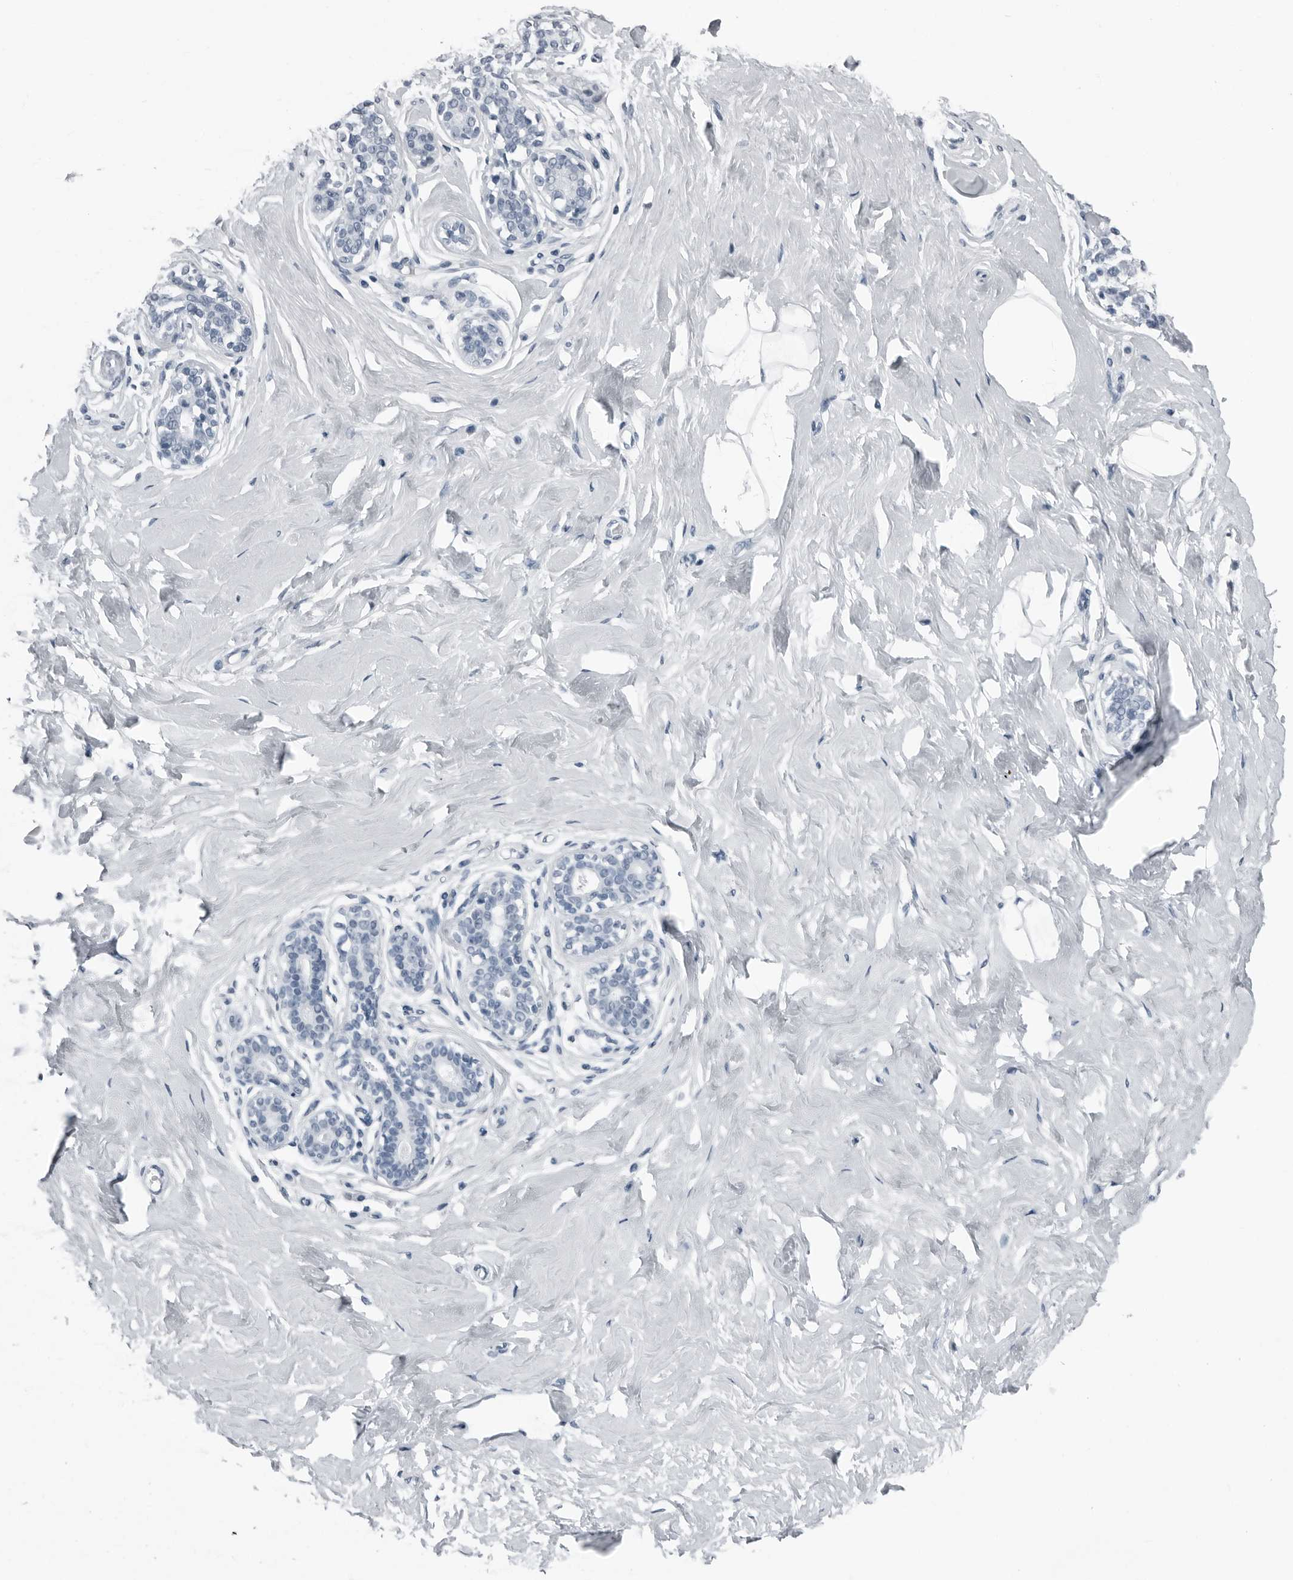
{"staining": {"intensity": "negative", "quantity": "none", "location": "none"}, "tissue": "breast", "cell_type": "Adipocytes", "image_type": "normal", "snomed": [{"axis": "morphology", "description": "Normal tissue, NOS"}, {"axis": "morphology", "description": "Adenoma, NOS"}, {"axis": "topography", "description": "Breast"}], "caption": "Benign breast was stained to show a protein in brown. There is no significant staining in adipocytes. (Brightfield microscopy of DAB immunohistochemistry (IHC) at high magnification).", "gene": "PRSS1", "patient": {"sex": "female", "age": 23}}